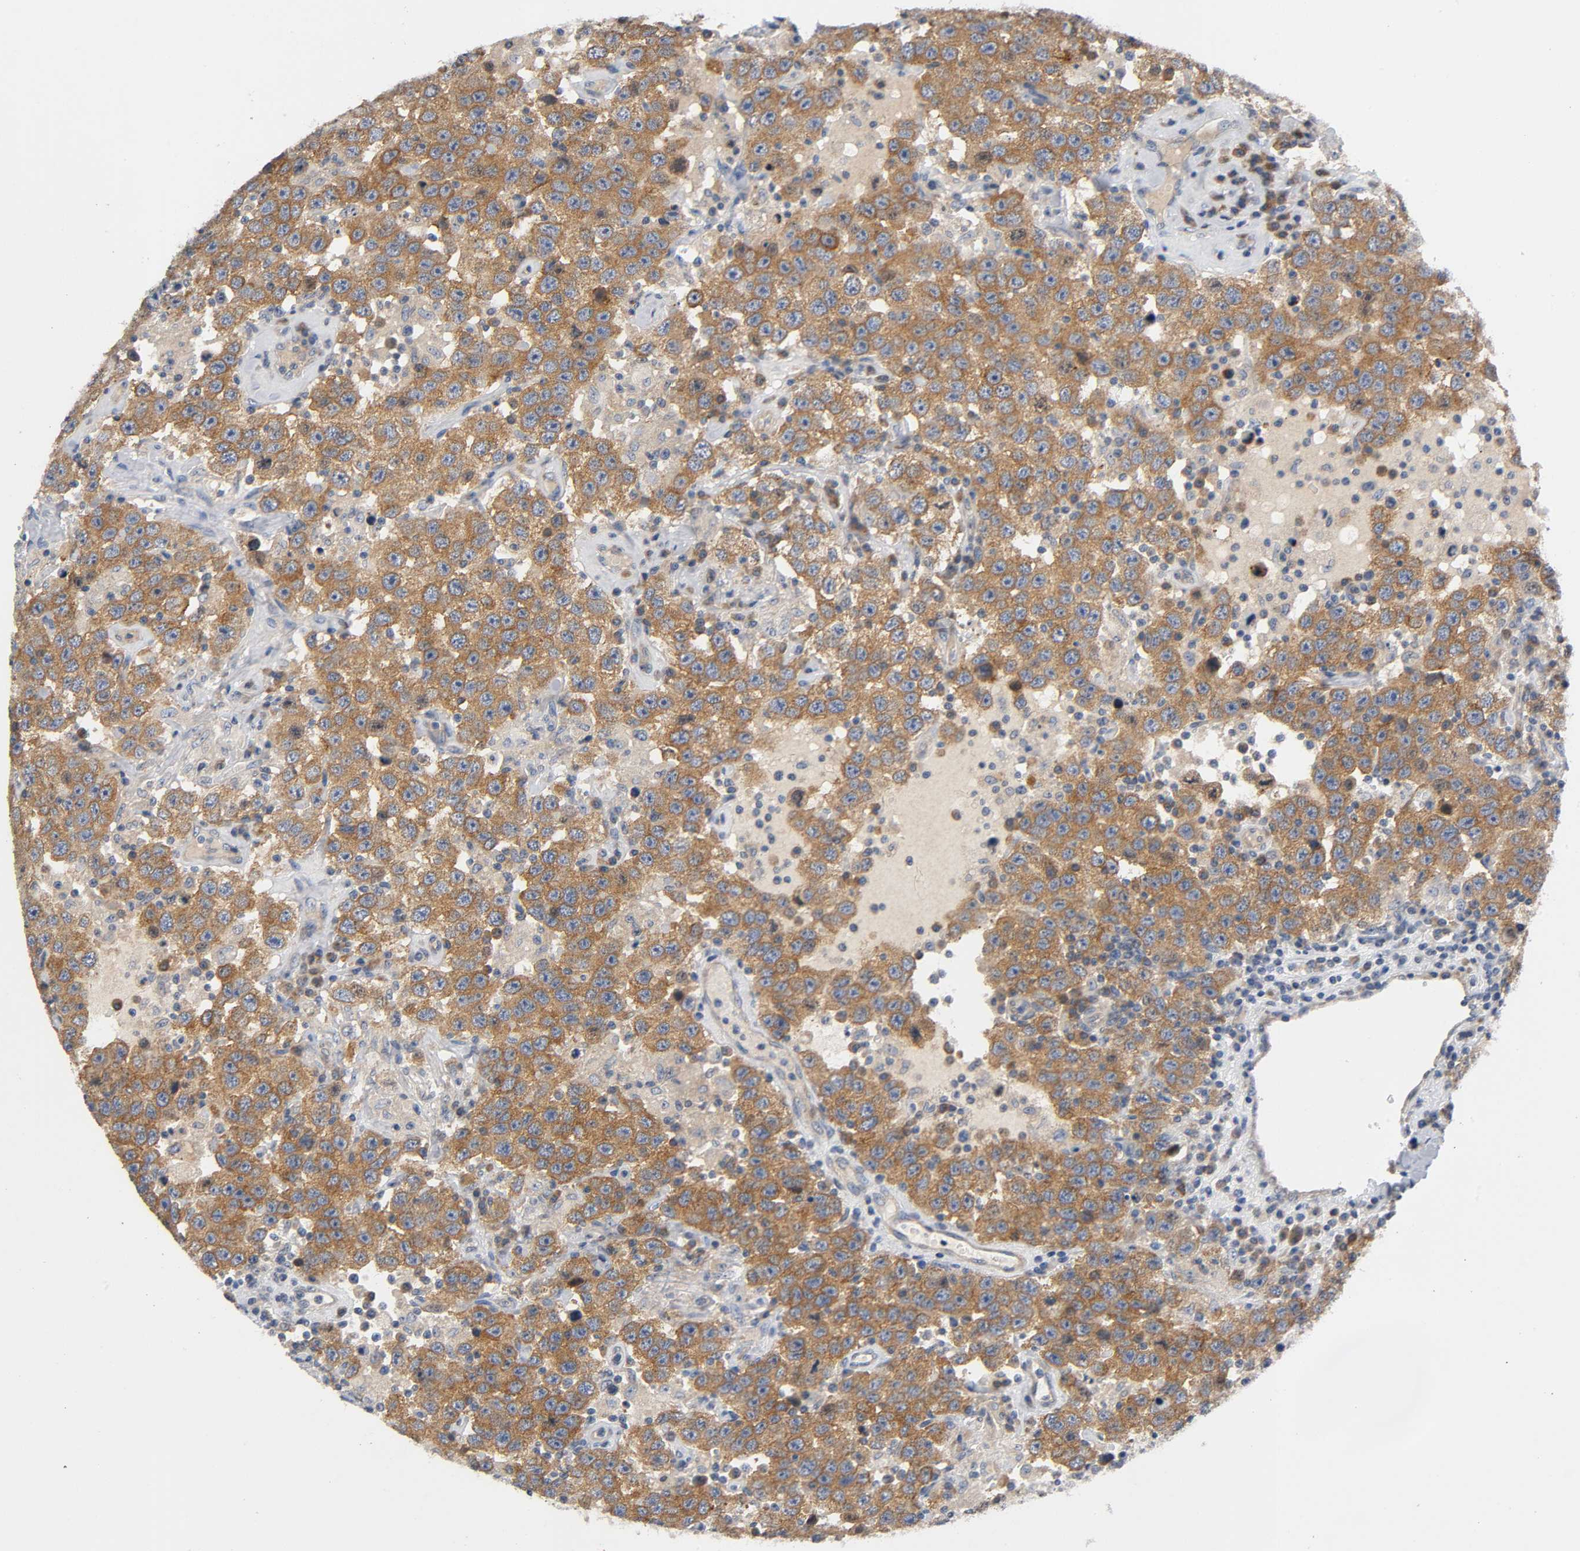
{"staining": {"intensity": "moderate", "quantity": ">75%", "location": "cytoplasmic/membranous"}, "tissue": "testis cancer", "cell_type": "Tumor cells", "image_type": "cancer", "snomed": [{"axis": "morphology", "description": "Seminoma, NOS"}, {"axis": "topography", "description": "Testis"}], "caption": "This micrograph demonstrates seminoma (testis) stained with IHC to label a protein in brown. The cytoplasmic/membranous of tumor cells show moderate positivity for the protein. Nuclei are counter-stained blue.", "gene": "HDAC6", "patient": {"sex": "male", "age": 41}}